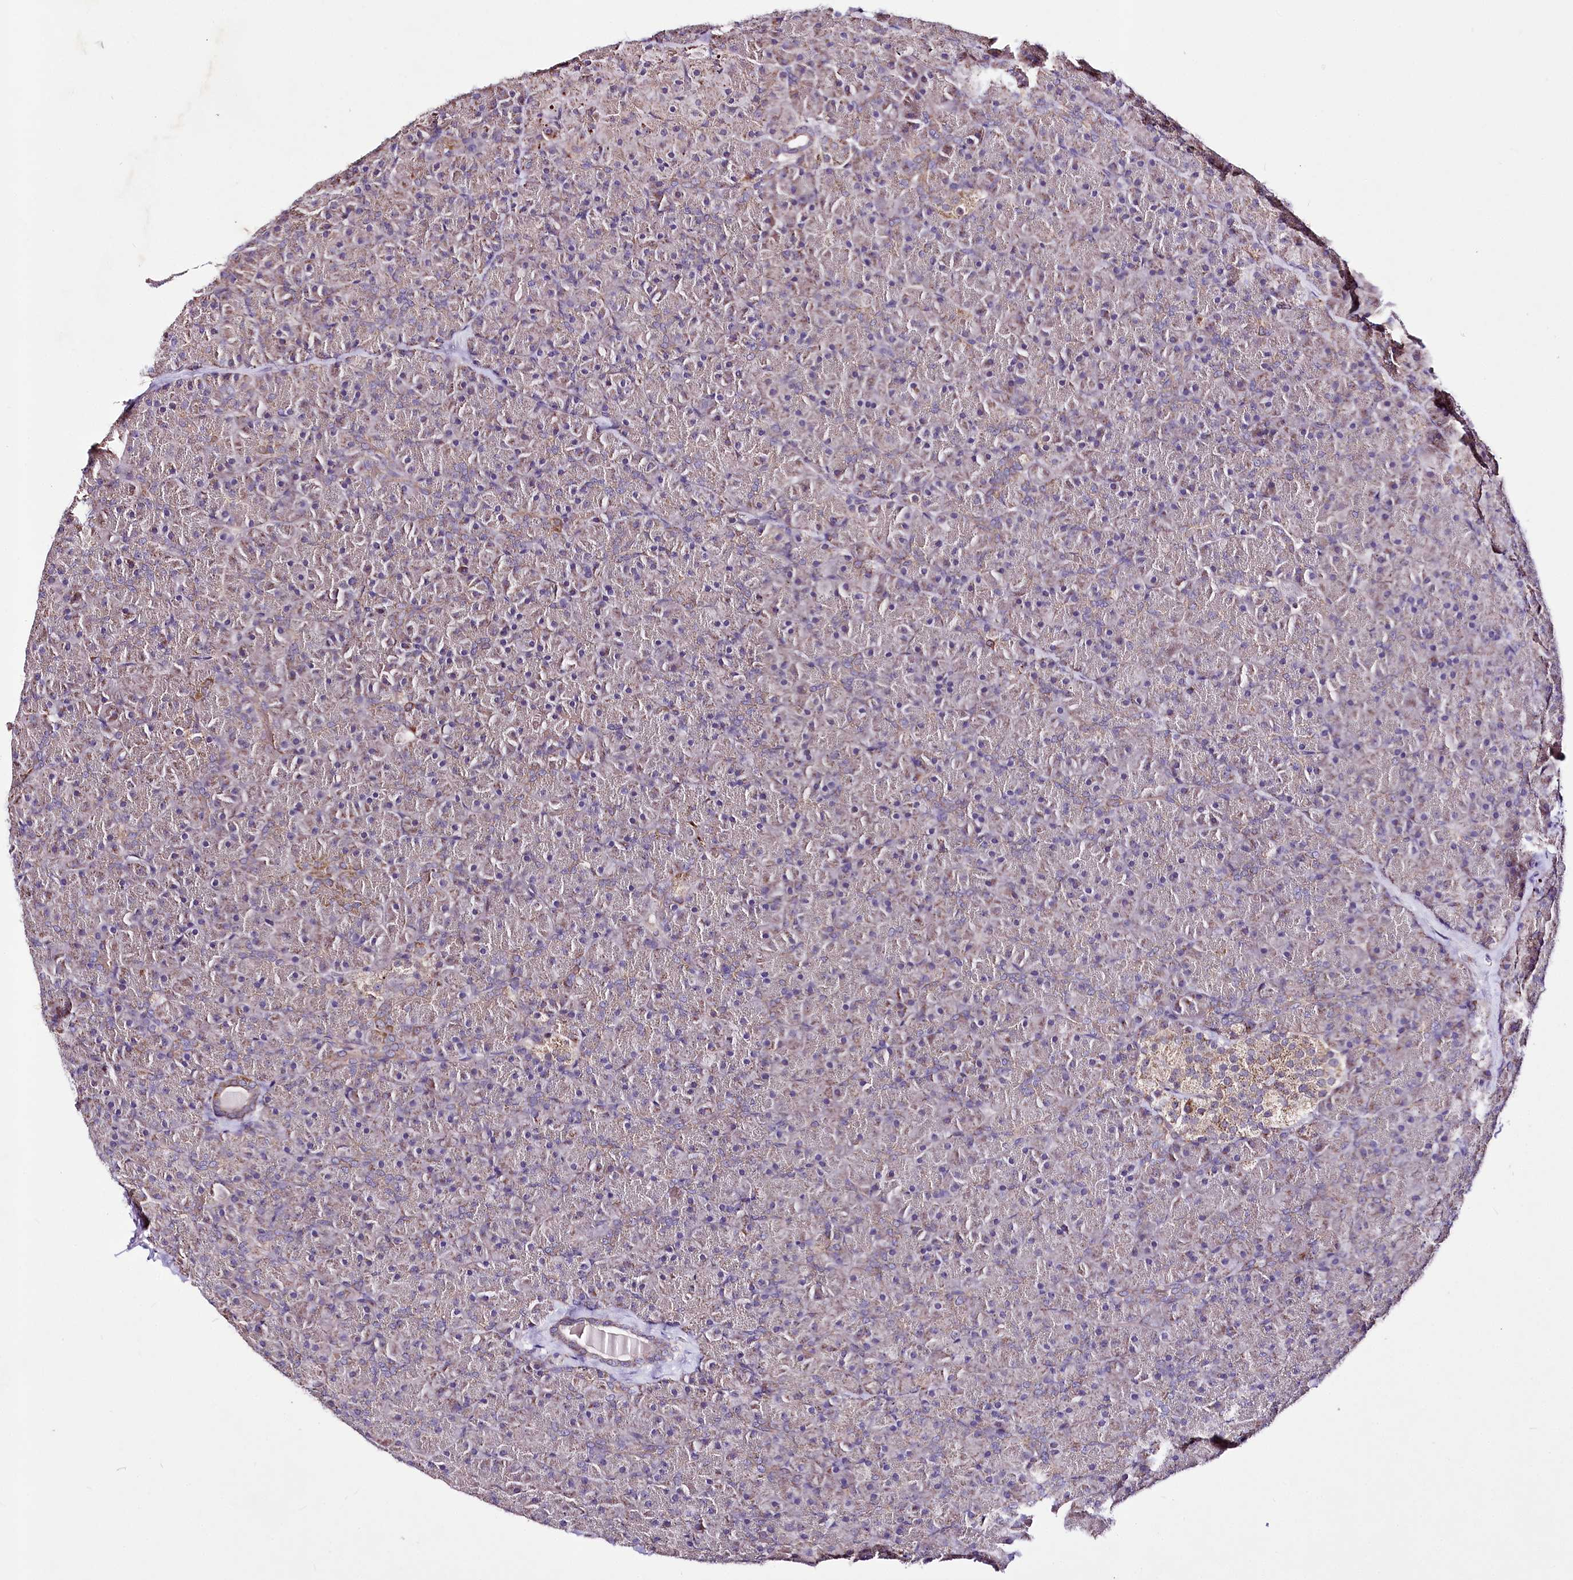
{"staining": {"intensity": "moderate", "quantity": "<25%", "location": "cytoplasmic/membranous"}, "tissue": "pancreas", "cell_type": "Exocrine glandular cells", "image_type": "normal", "snomed": [{"axis": "morphology", "description": "Normal tissue, NOS"}, {"axis": "topography", "description": "Pancreas"}], "caption": "Pancreas stained for a protein (brown) demonstrates moderate cytoplasmic/membranous positive expression in approximately <25% of exocrine glandular cells.", "gene": "ATE1", "patient": {"sex": "male", "age": 36}}